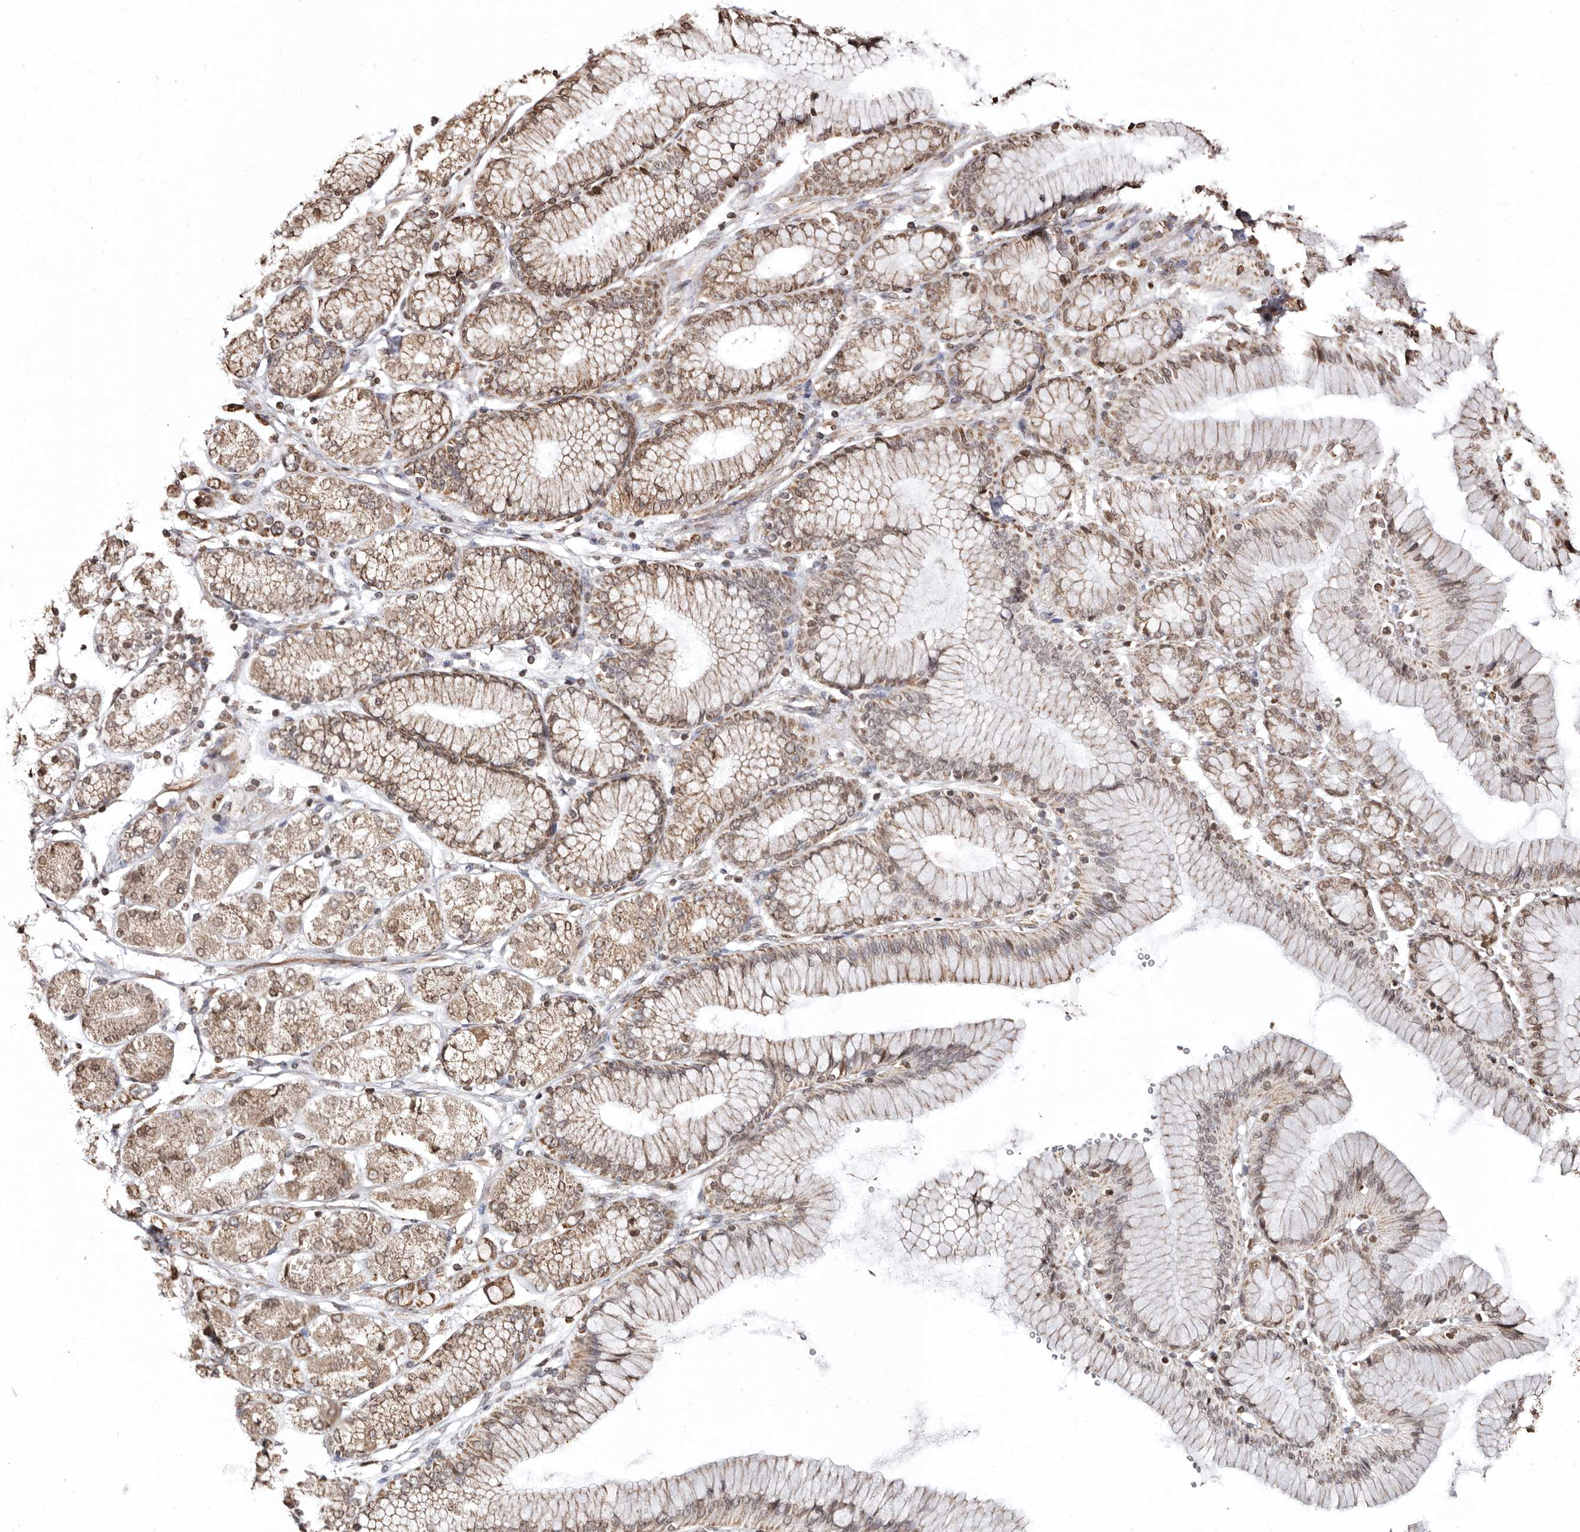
{"staining": {"intensity": "moderate", "quantity": ">75%", "location": "cytoplasmic/membranous"}, "tissue": "stomach cancer", "cell_type": "Tumor cells", "image_type": "cancer", "snomed": [{"axis": "morphology", "description": "Adenocarcinoma, NOS"}, {"axis": "topography", "description": "Stomach"}], "caption": "Stomach cancer stained for a protein reveals moderate cytoplasmic/membranous positivity in tumor cells.", "gene": "CCDC190", "patient": {"sex": "female", "age": 65}}